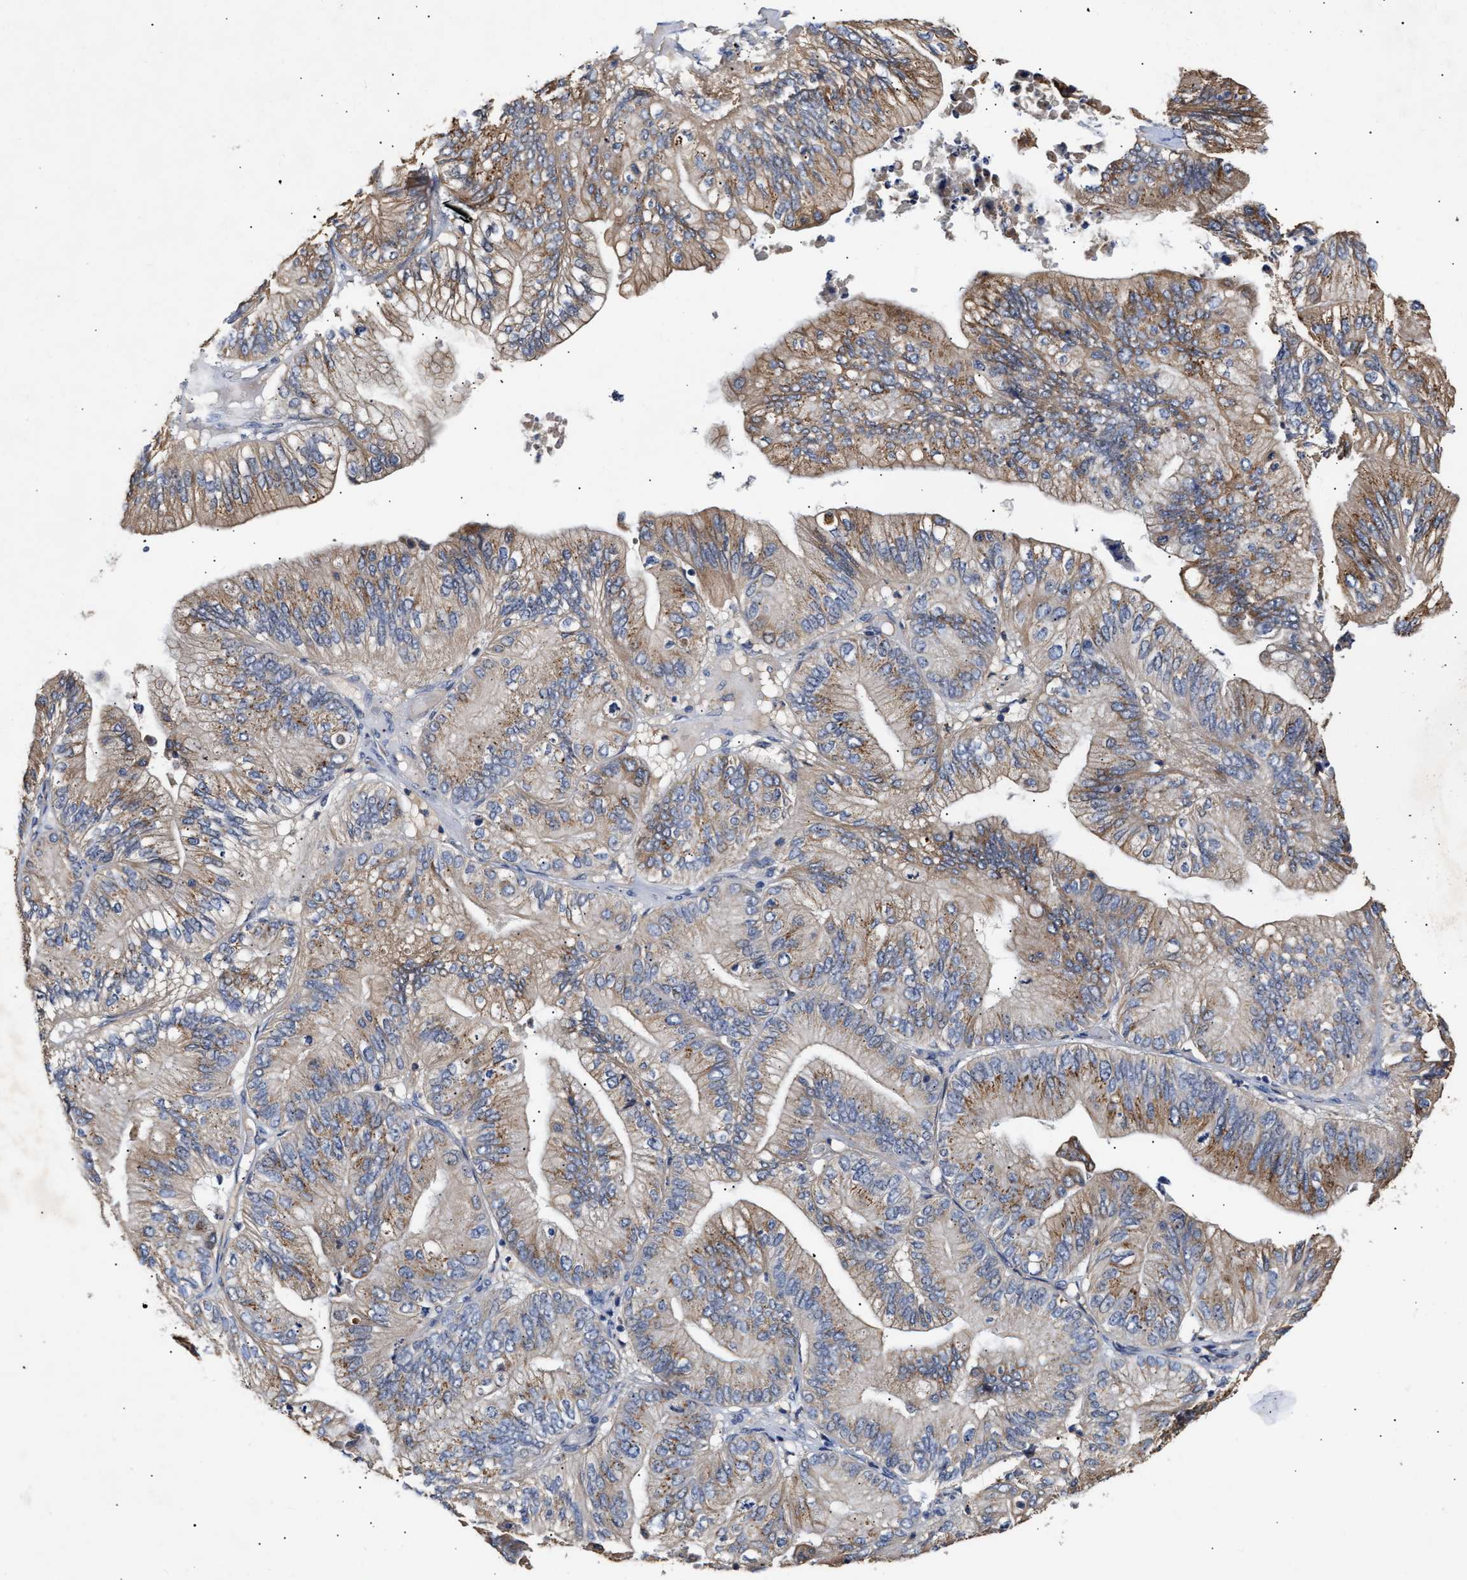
{"staining": {"intensity": "moderate", "quantity": "25%-75%", "location": "cytoplasmic/membranous"}, "tissue": "ovarian cancer", "cell_type": "Tumor cells", "image_type": "cancer", "snomed": [{"axis": "morphology", "description": "Cystadenocarcinoma, mucinous, NOS"}, {"axis": "topography", "description": "Ovary"}], "caption": "Mucinous cystadenocarcinoma (ovarian) stained for a protein shows moderate cytoplasmic/membranous positivity in tumor cells.", "gene": "CCDC146", "patient": {"sex": "female", "age": 61}}